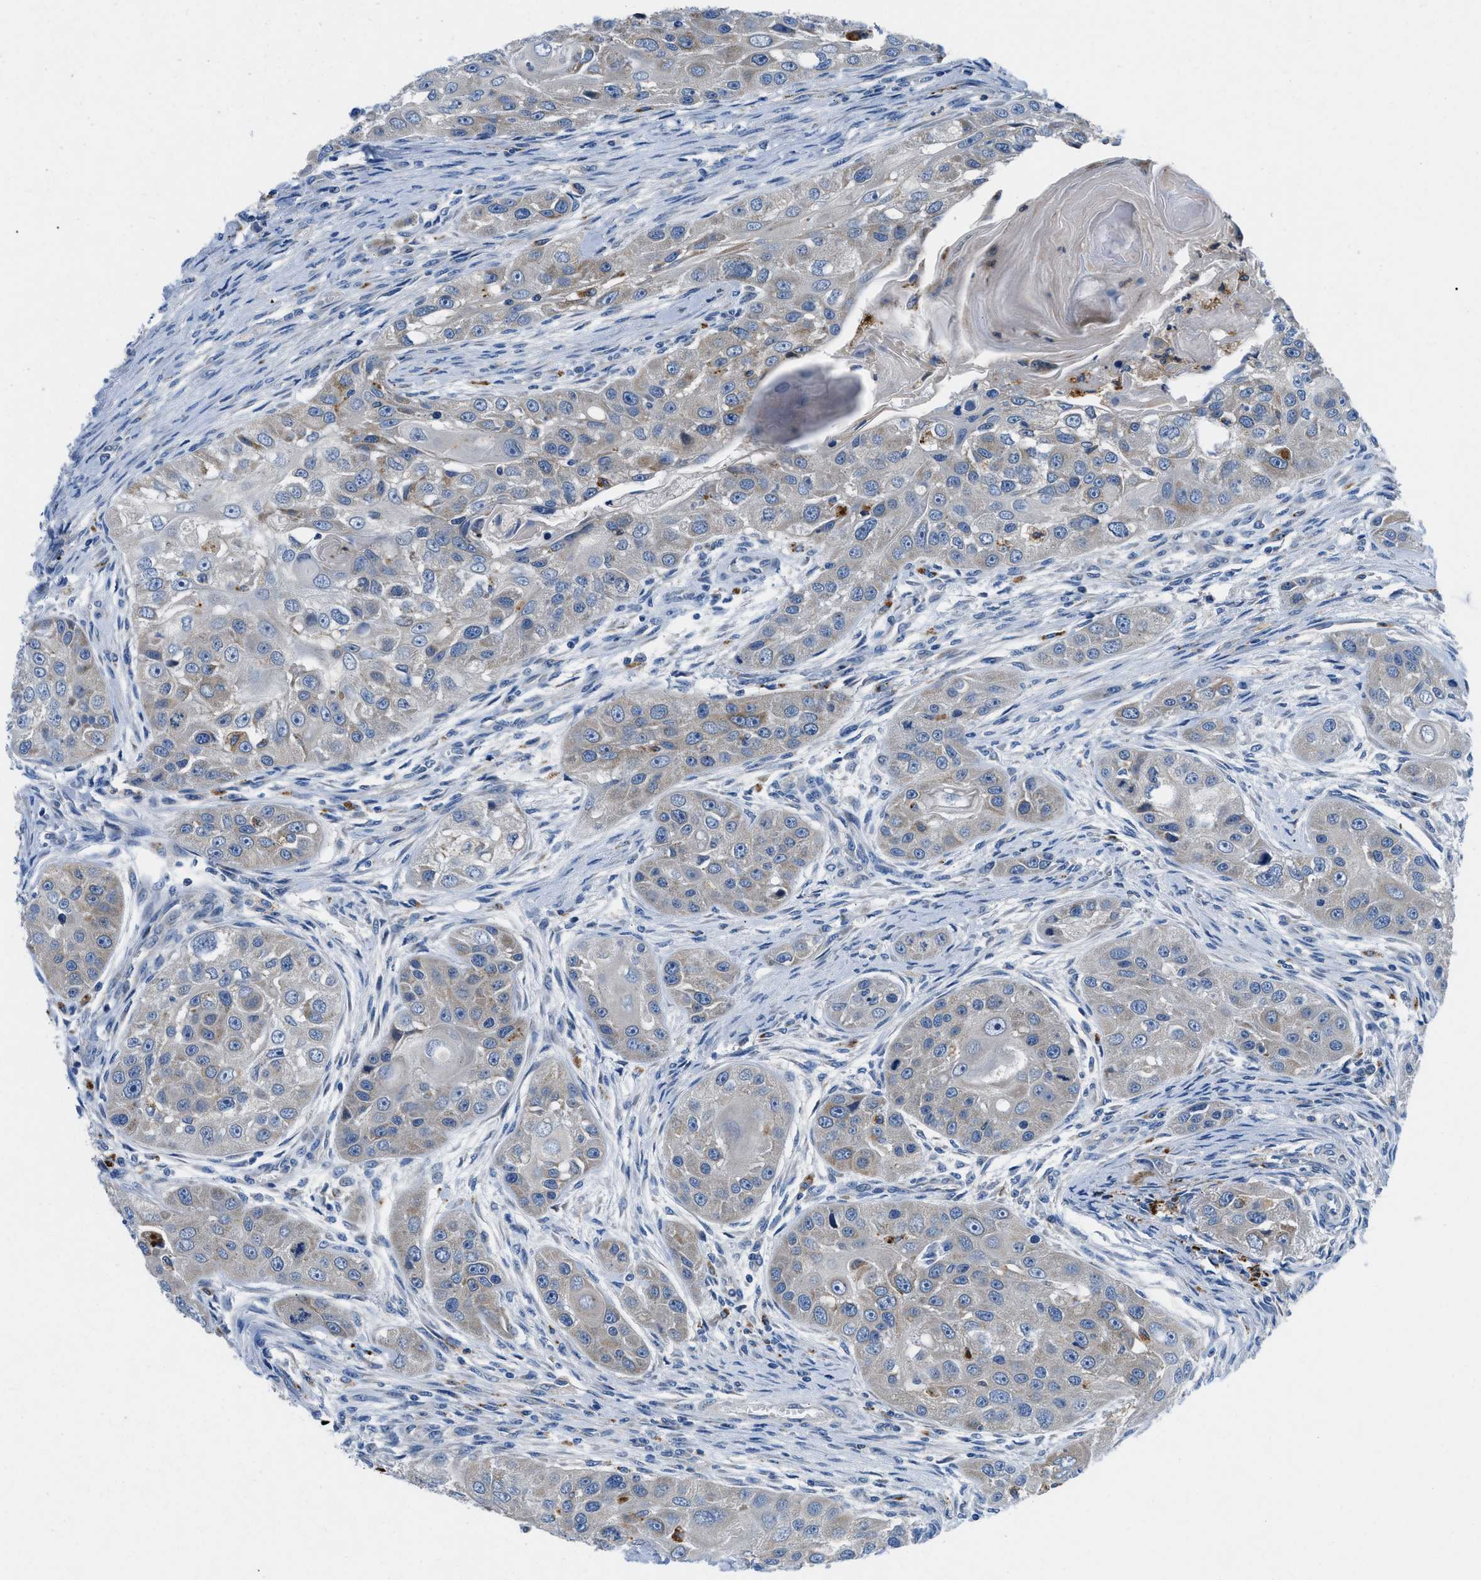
{"staining": {"intensity": "negative", "quantity": "none", "location": "none"}, "tissue": "head and neck cancer", "cell_type": "Tumor cells", "image_type": "cancer", "snomed": [{"axis": "morphology", "description": "Normal tissue, NOS"}, {"axis": "morphology", "description": "Squamous cell carcinoma, NOS"}, {"axis": "topography", "description": "Skeletal muscle"}, {"axis": "topography", "description": "Head-Neck"}], "caption": "This image is of squamous cell carcinoma (head and neck) stained with immunohistochemistry (IHC) to label a protein in brown with the nuclei are counter-stained blue. There is no staining in tumor cells. (Brightfield microscopy of DAB IHC at high magnification).", "gene": "ADGRE3", "patient": {"sex": "male", "age": 51}}